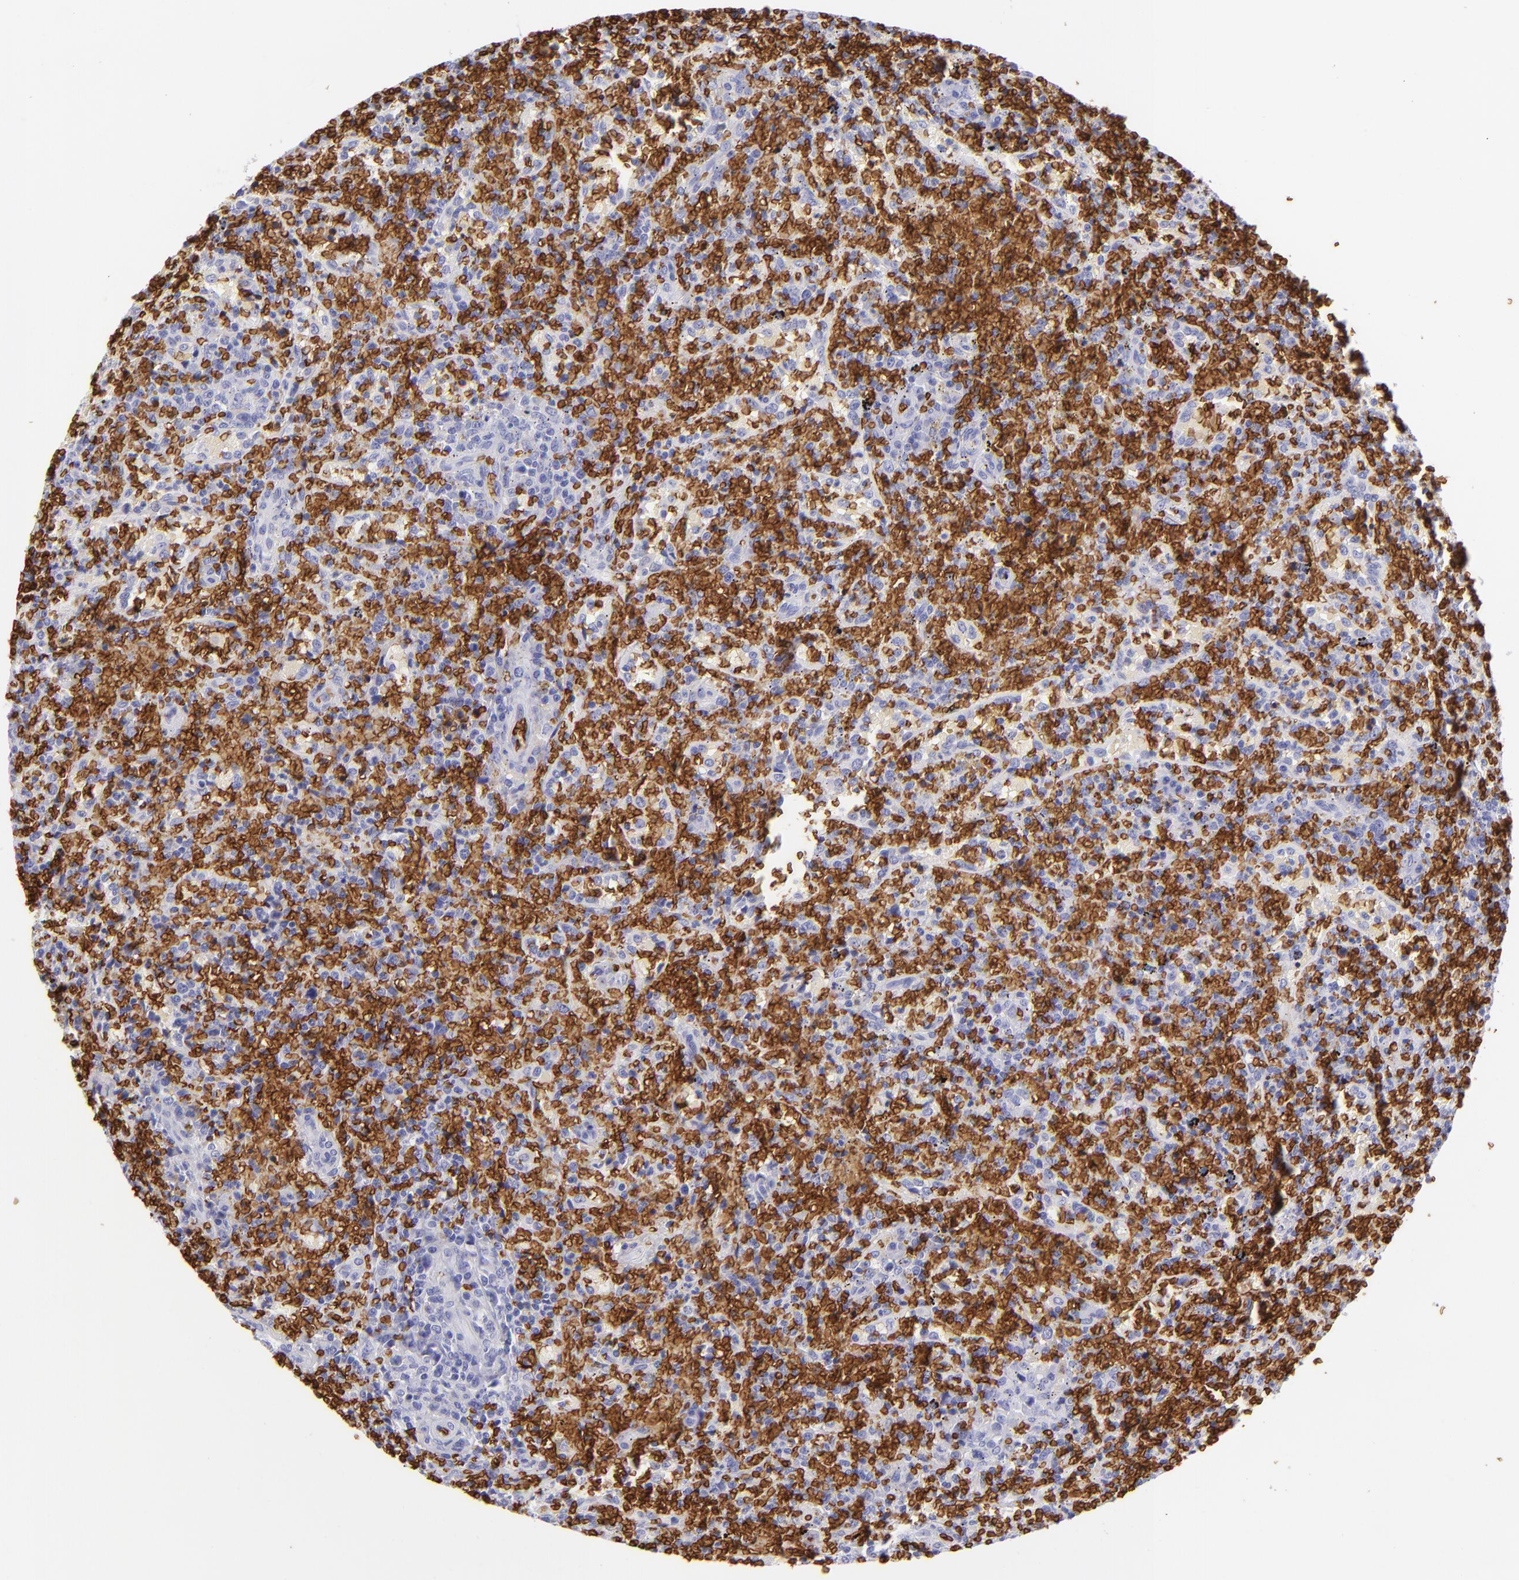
{"staining": {"intensity": "negative", "quantity": "none", "location": "none"}, "tissue": "lymphoma", "cell_type": "Tumor cells", "image_type": "cancer", "snomed": [{"axis": "morphology", "description": "Malignant lymphoma, non-Hodgkin's type, High grade"}, {"axis": "topography", "description": "Spleen"}, {"axis": "topography", "description": "Lymph node"}], "caption": "Histopathology image shows no significant protein staining in tumor cells of high-grade malignant lymphoma, non-Hodgkin's type. The staining is performed using DAB (3,3'-diaminobenzidine) brown chromogen with nuclei counter-stained in using hematoxylin.", "gene": "GYPA", "patient": {"sex": "female", "age": 70}}